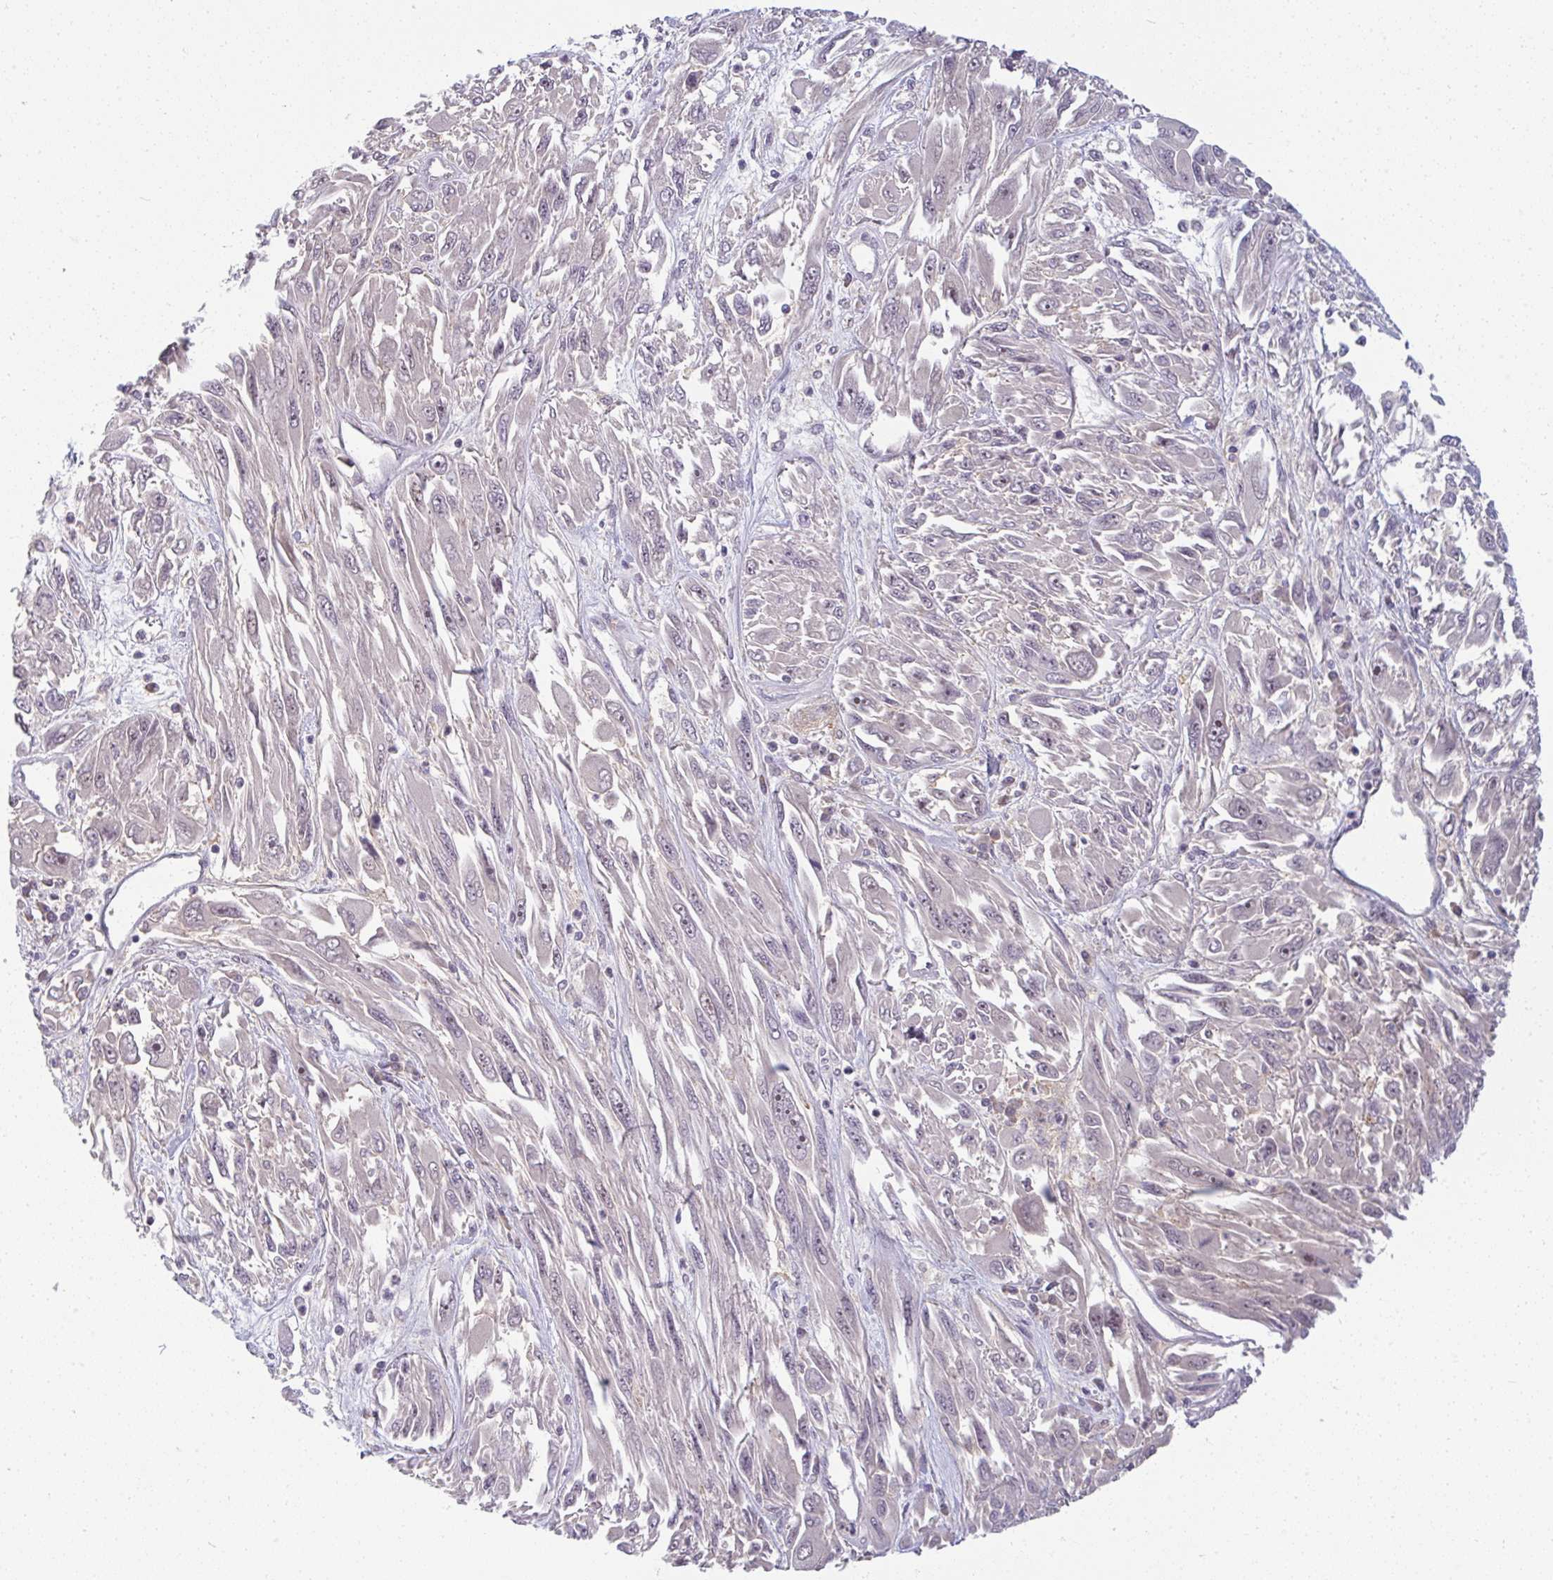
{"staining": {"intensity": "negative", "quantity": "none", "location": "none"}, "tissue": "melanoma", "cell_type": "Tumor cells", "image_type": "cancer", "snomed": [{"axis": "morphology", "description": "Malignant melanoma, NOS"}, {"axis": "topography", "description": "Skin"}], "caption": "Tumor cells show no significant protein staining in melanoma. Brightfield microscopy of IHC stained with DAB (brown) and hematoxylin (blue), captured at high magnification.", "gene": "PPFIA4", "patient": {"sex": "female", "age": 91}}